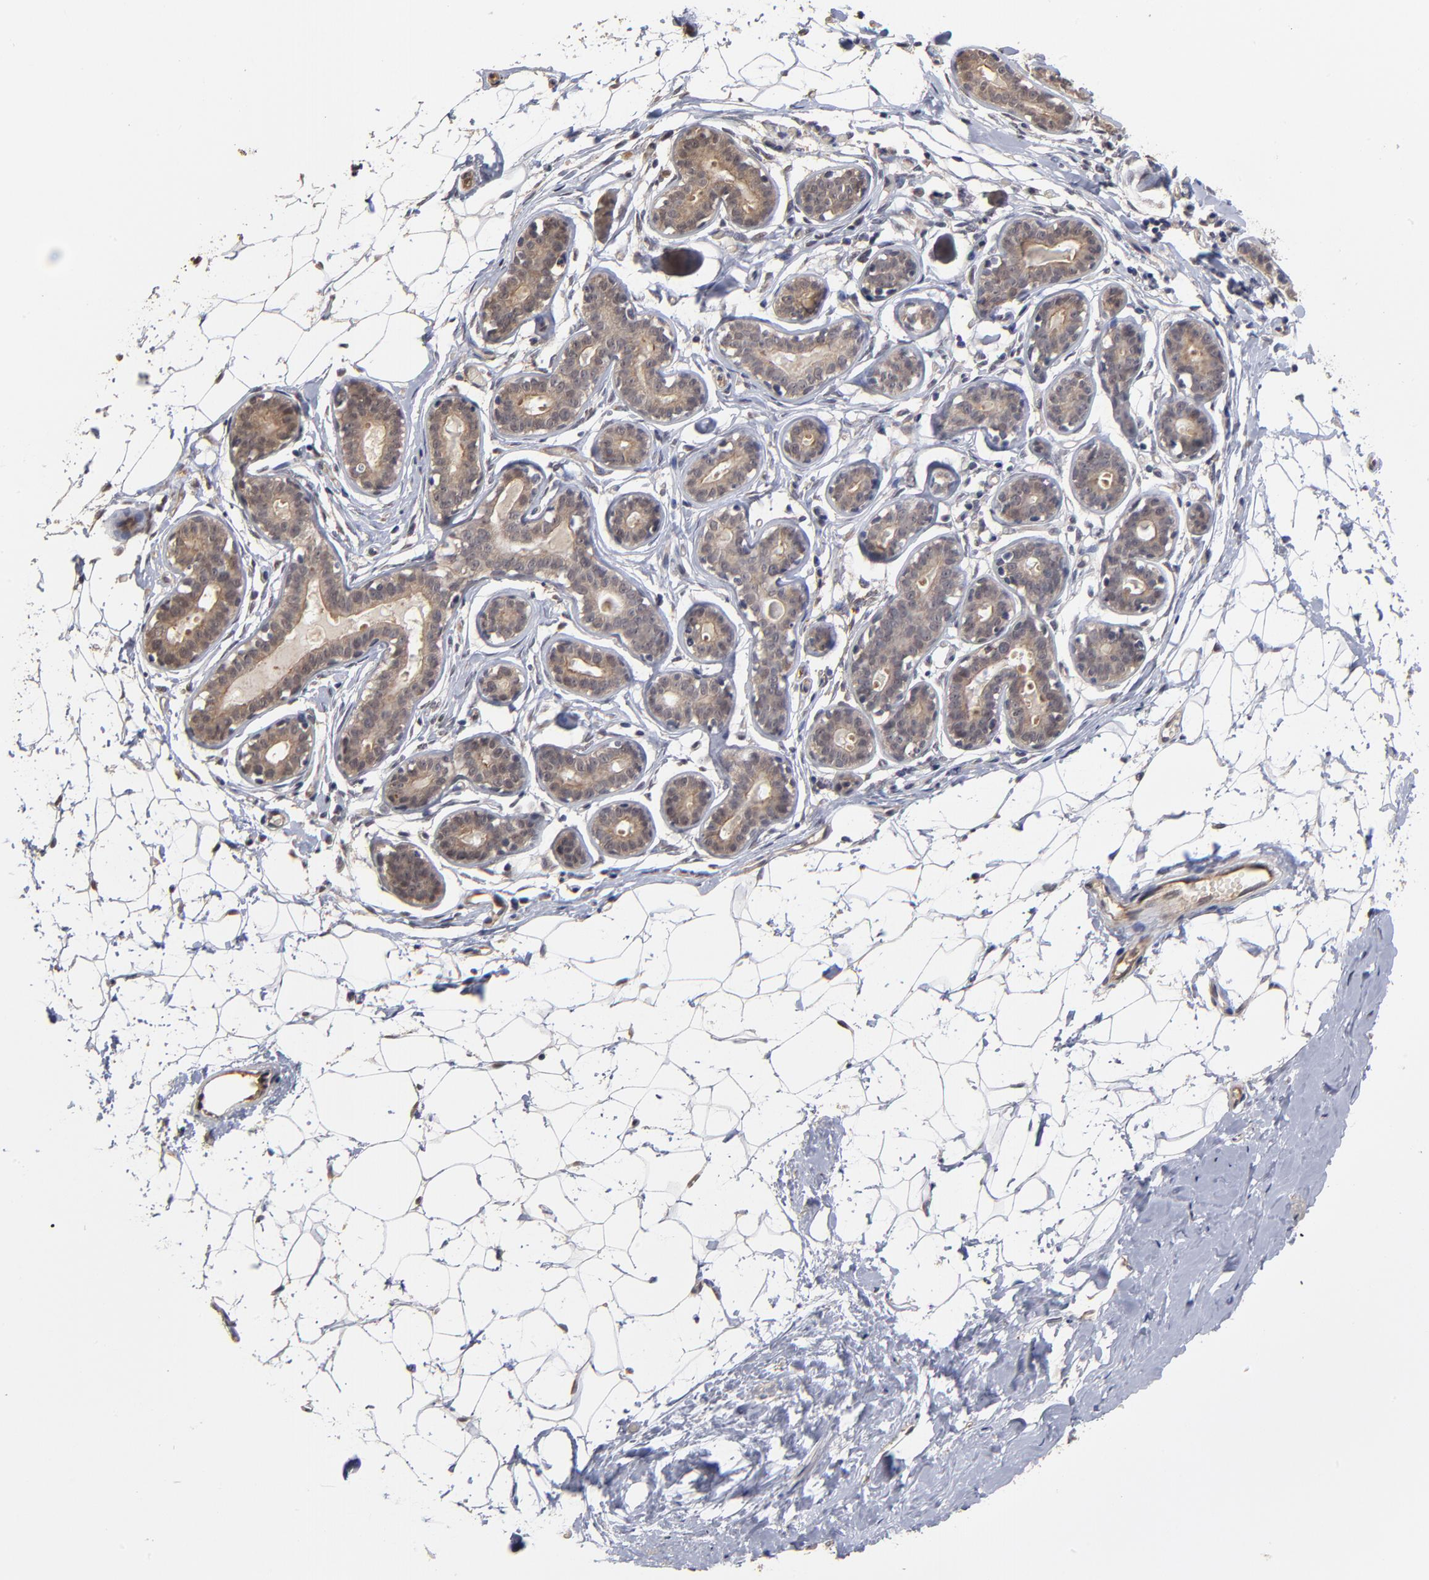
{"staining": {"intensity": "negative", "quantity": "none", "location": "none"}, "tissue": "breast", "cell_type": "Adipocytes", "image_type": "normal", "snomed": [{"axis": "morphology", "description": "Normal tissue, NOS"}, {"axis": "topography", "description": "Breast"}], "caption": "Immunohistochemical staining of benign breast reveals no significant expression in adipocytes.", "gene": "ASB8", "patient": {"sex": "female", "age": 22}}